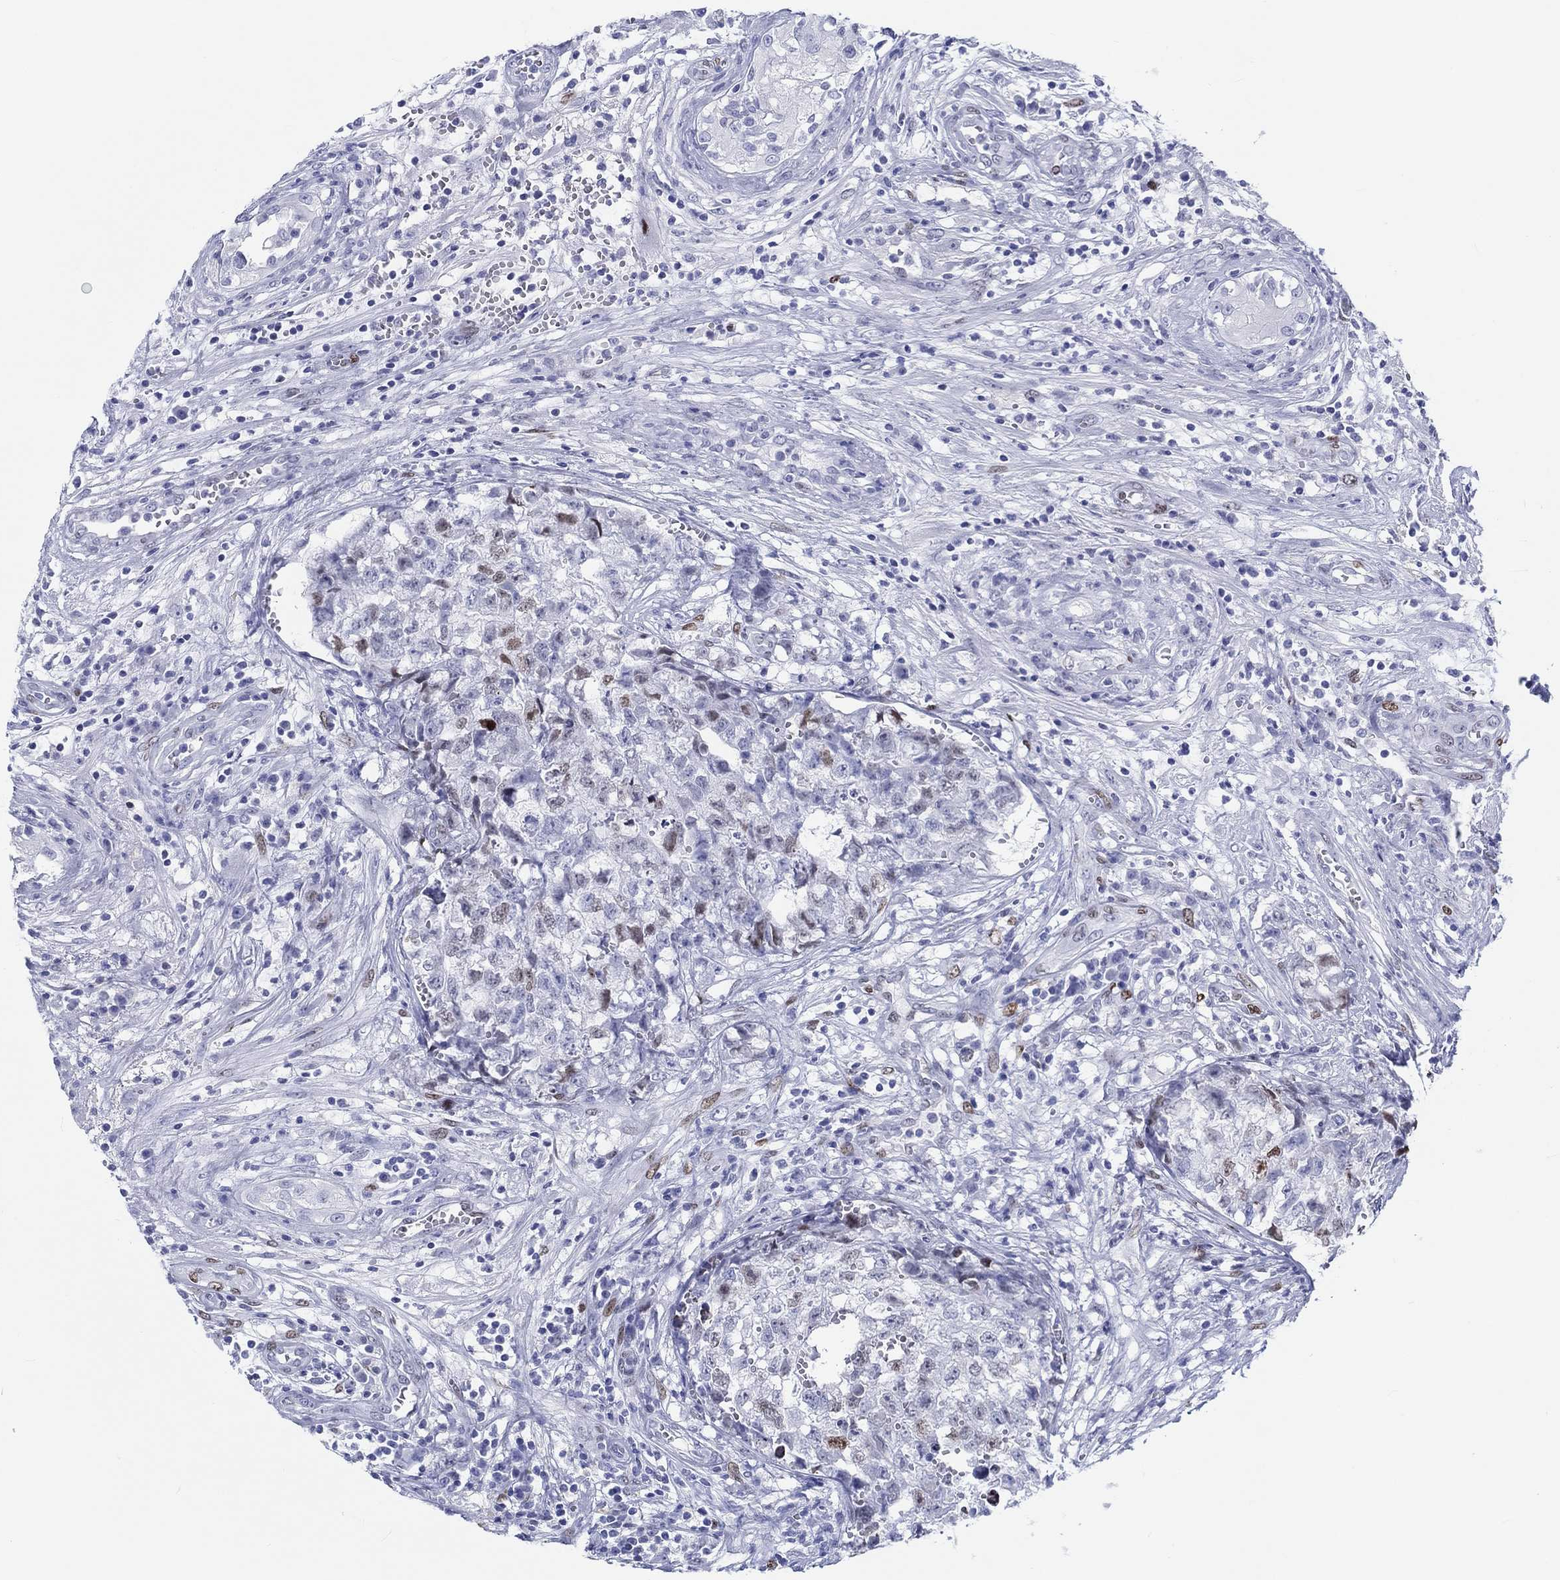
{"staining": {"intensity": "weak", "quantity": "<25%", "location": "nuclear"}, "tissue": "testis cancer", "cell_type": "Tumor cells", "image_type": "cancer", "snomed": [{"axis": "morphology", "description": "Seminoma, NOS"}, {"axis": "morphology", "description": "Carcinoma, Embryonal, NOS"}, {"axis": "topography", "description": "Testis"}], "caption": "This is an IHC image of human testis cancer (embryonal carcinoma). There is no positivity in tumor cells.", "gene": "H1-1", "patient": {"sex": "male", "age": 22}}